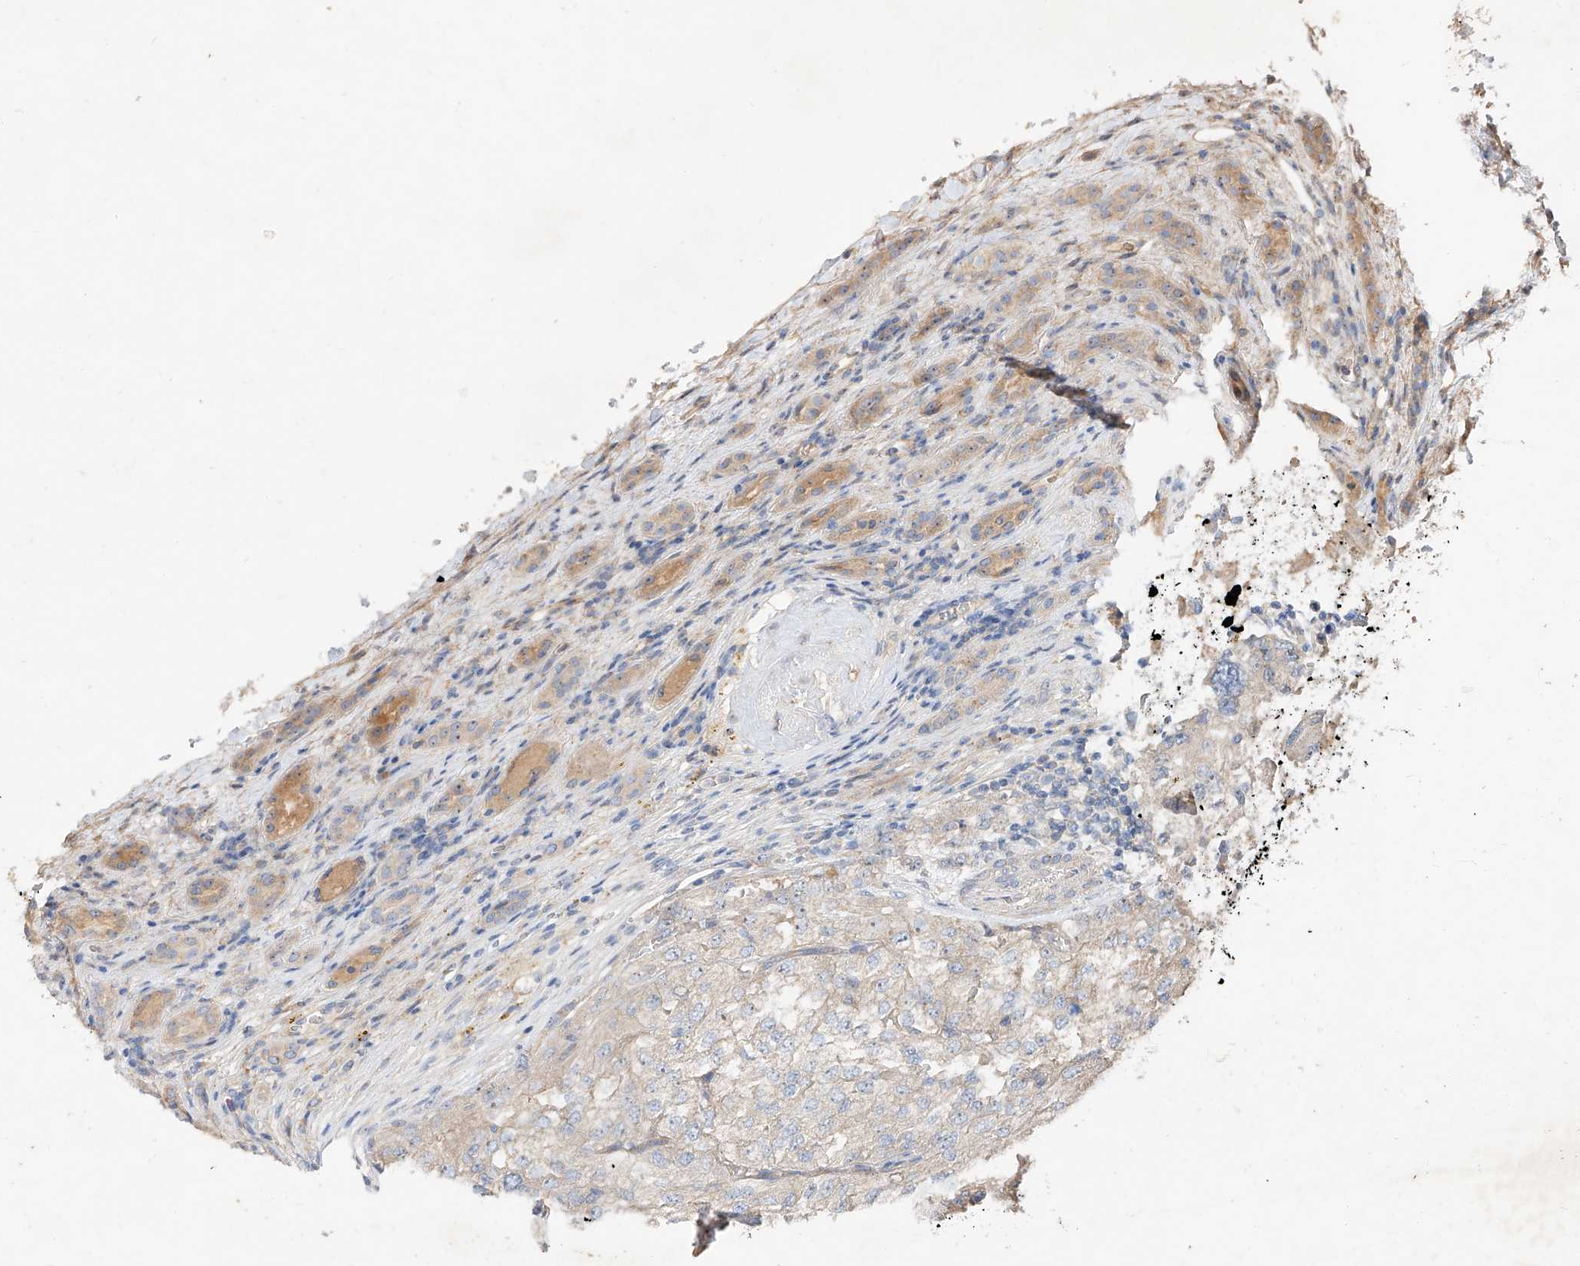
{"staining": {"intensity": "negative", "quantity": "none", "location": "none"}, "tissue": "renal cancer", "cell_type": "Tumor cells", "image_type": "cancer", "snomed": [{"axis": "morphology", "description": "Adenocarcinoma, NOS"}, {"axis": "topography", "description": "Kidney"}], "caption": "Tumor cells show no significant protein positivity in renal cancer (adenocarcinoma).", "gene": "DIRAS3", "patient": {"sex": "female", "age": 54}}